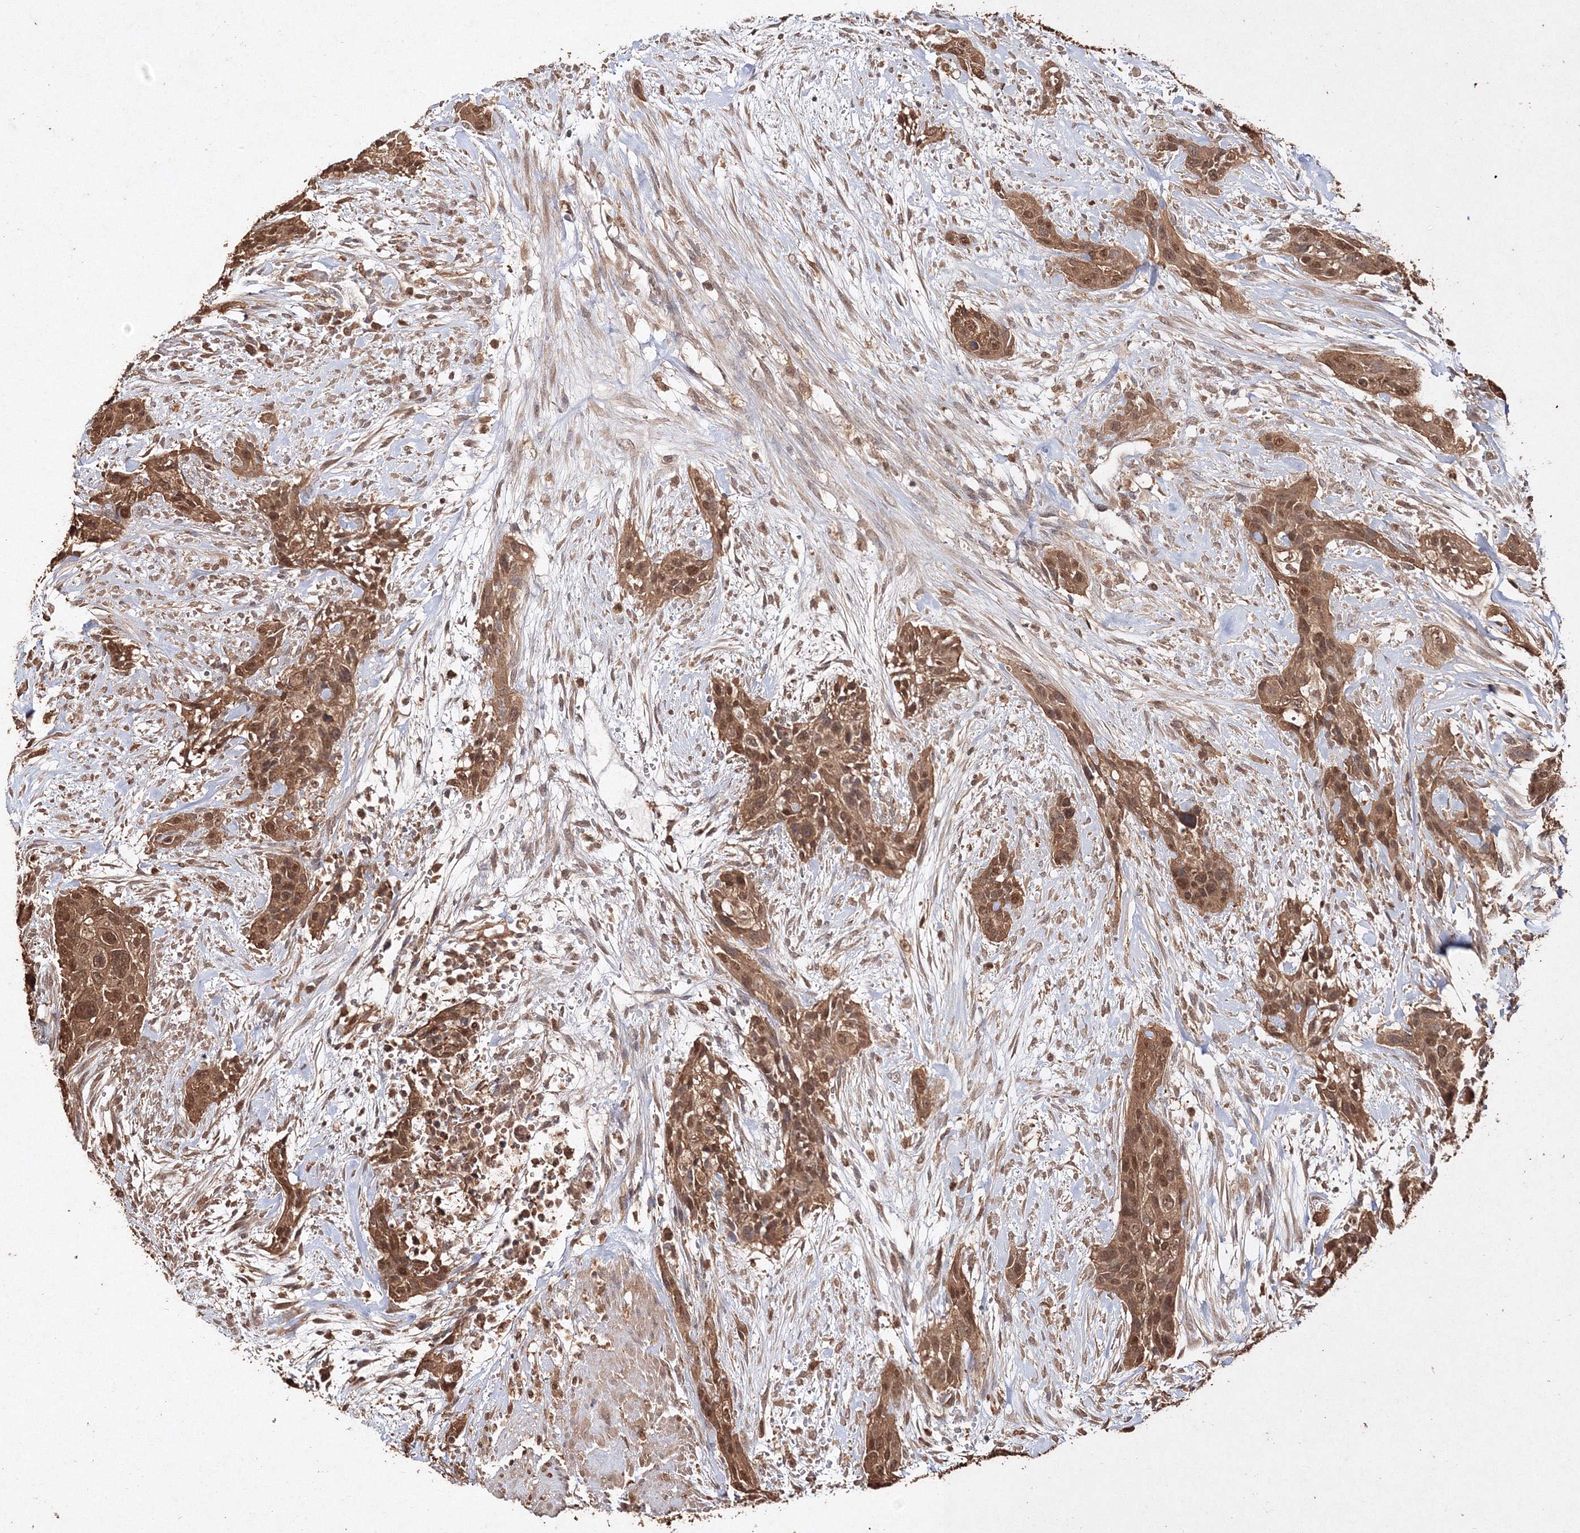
{"staining": {"intensity": "moderate", "quantity": ">75%", "location": "cytoplasmic/membranous,nuclear"}, "tissue": "urothelial cancer", "cell_type": "Tumor cells", "image_type": "cancer", "snomed": [{"axis": "morphology", "description": "Urothelial carcinoma, High grade"}, {"axis": "topography", "description": "Urinary bladder"}], "caption": "This image exhibits immunohistochemistry staining of urothelial cancer, with medium moderate cytoplasmic/membranous and nuclear expression in about >75% of tumor cells.", "gene": "S100A11", "patient": {"sex": "male", "age": 35}}